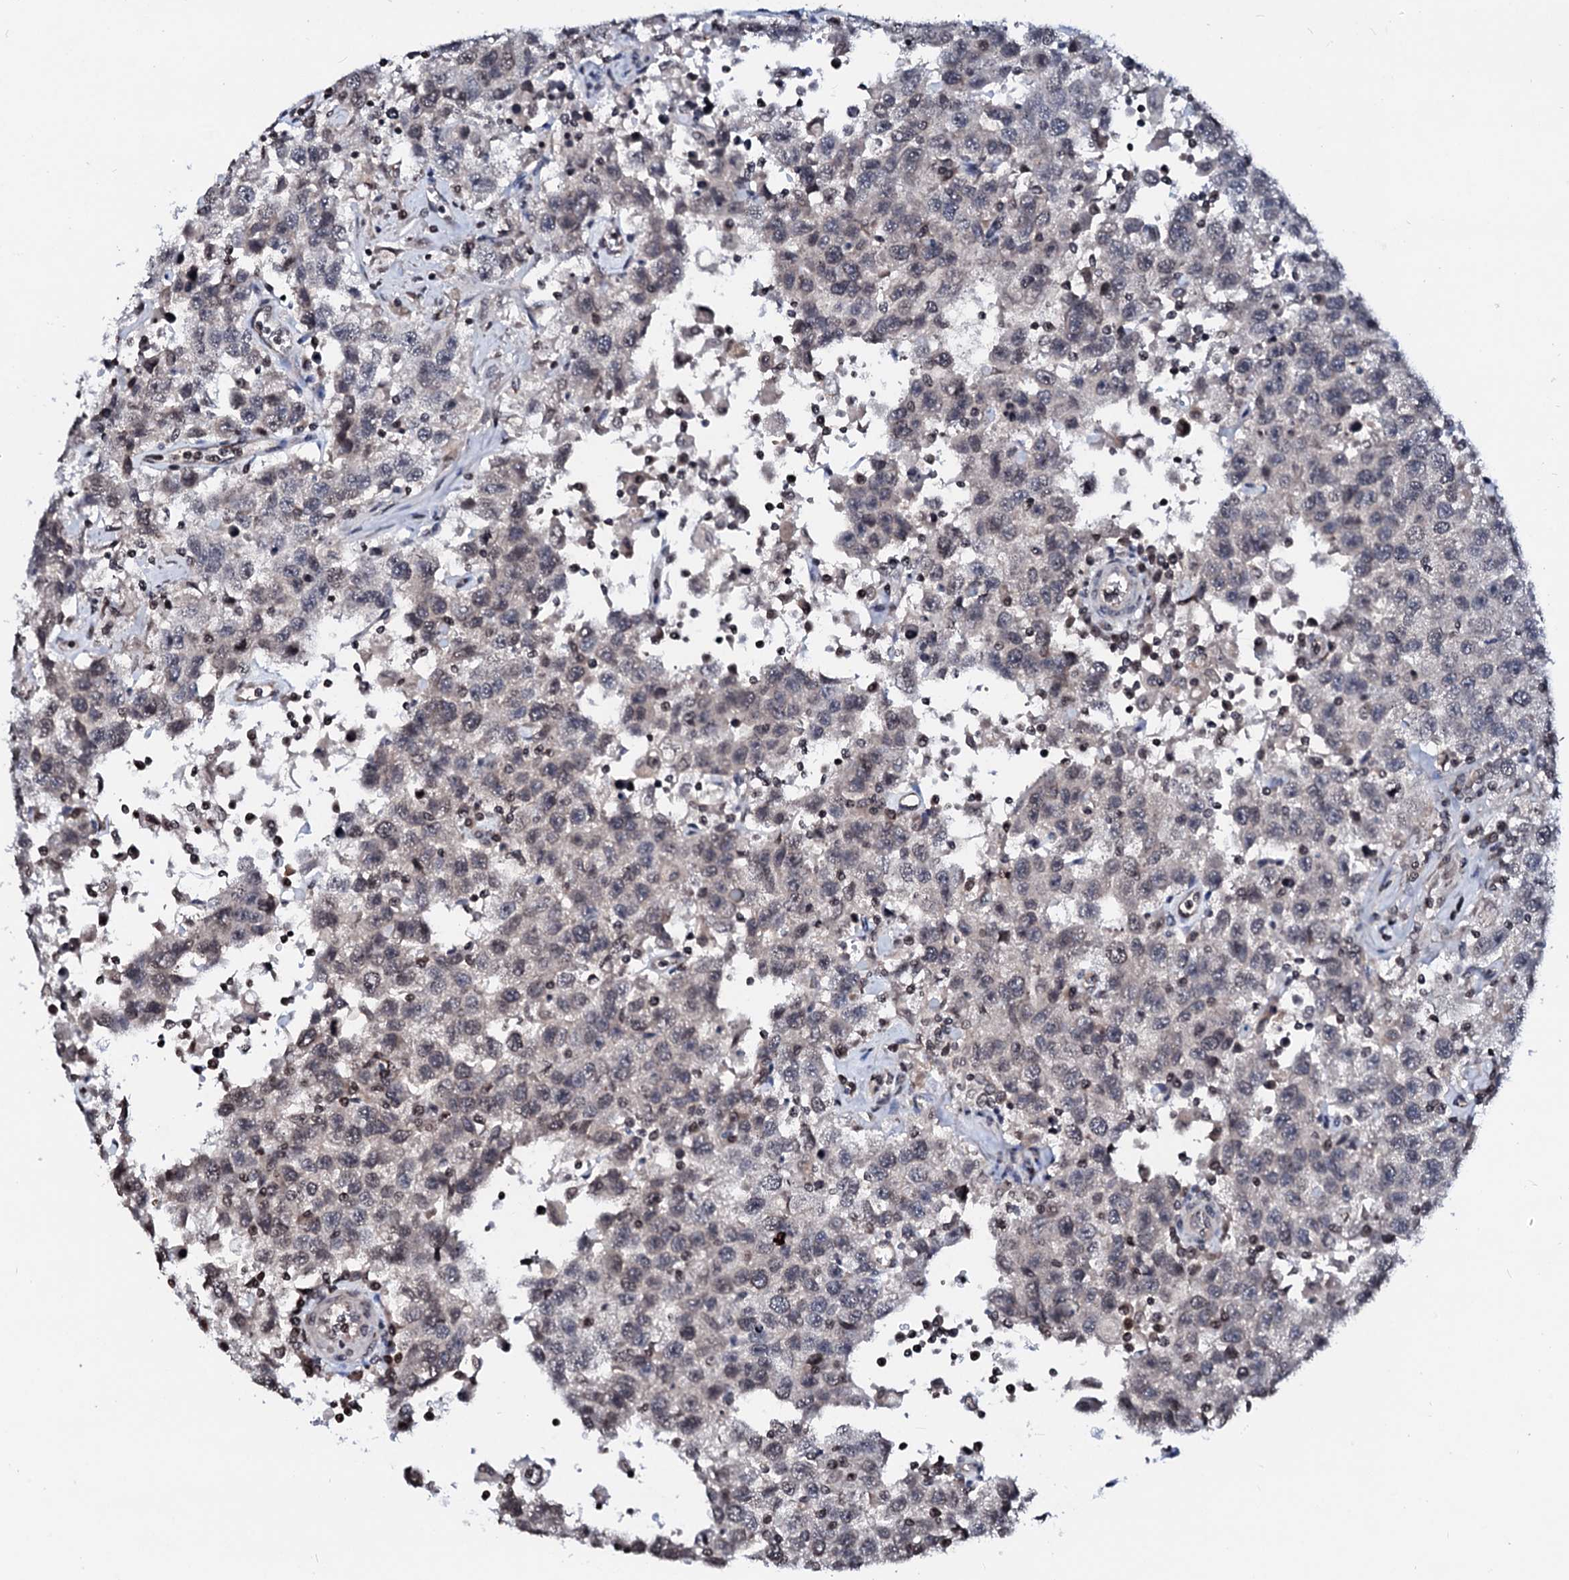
{"staining": {"intensity": "weak", "quantity": "<25%", "location": "nuclear"}, "tissue": "testis cancer", "cell_type": "Tumor cells", "image_type": "cancer", "snomed": [{"axis": "morphology", "description": "Seminoma, NOS"}, {"axis": "topography", "description": "Testis"}], "caption": "The photomicrograph displays no staining of tumor cells in seminoma (testis).", "gene": "LSM11", "patient": {"sex": "male", "age": 41}}